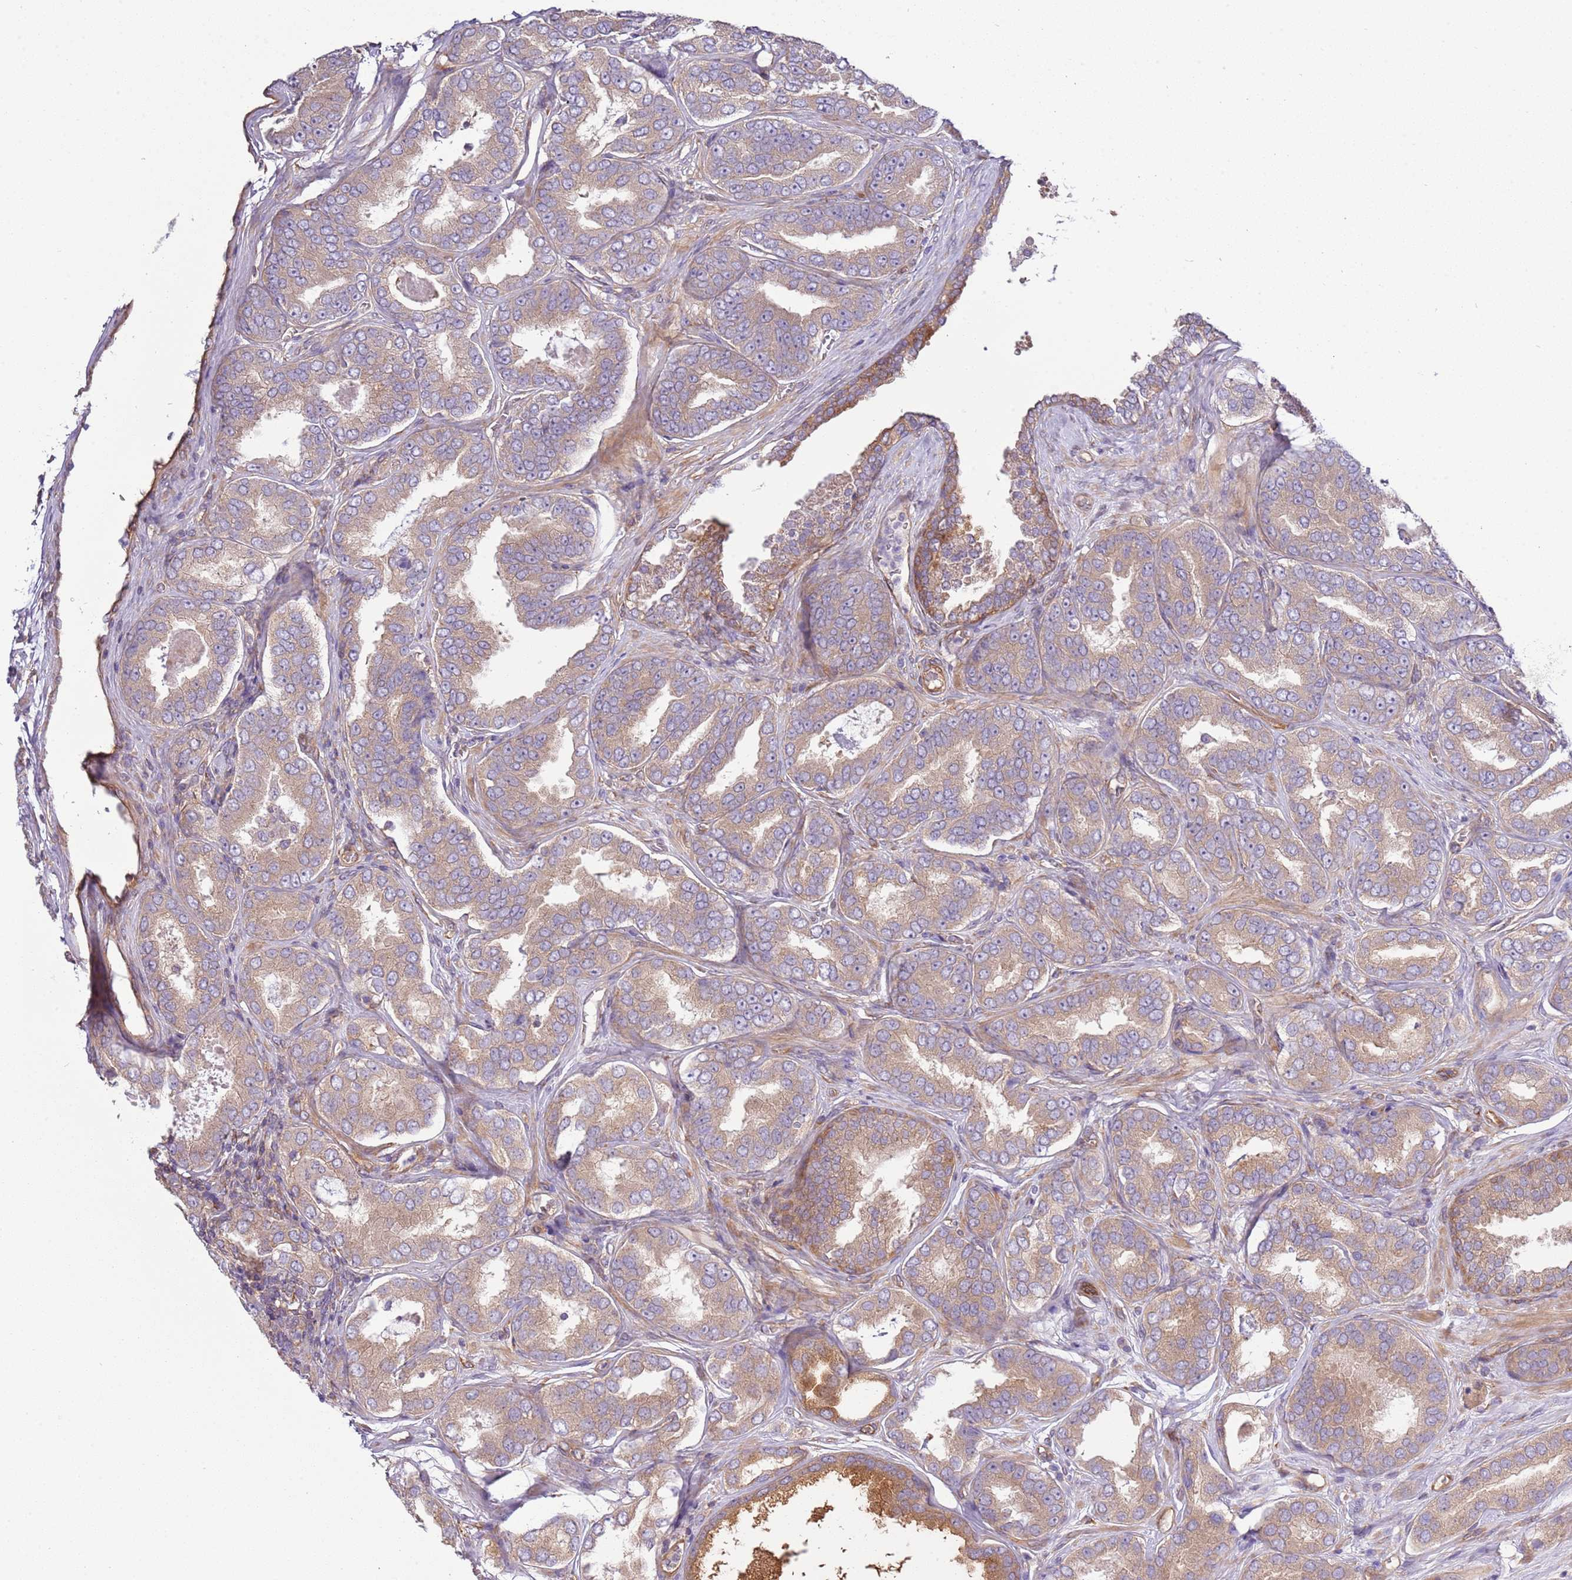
{"staining": {"intensity": "weak", "quantity": "25%-75%", "location": "cytoplasmic/membranous"}, "tissue": "prostate cancer", "cell_type": "Tumor cells", "image_type": "cancer", "snomed": [{"axis": "morphology", "description": "Adenocarcinoma, High grade"}, {"axis": "topography", "description": "Prostate"}], "caption": "Immunohistochemistry of high-grade adenocarcinoma (prostate) demonstrates low levels of weak cytoplasmic/membranous positivity in approximately 25%-75% of tumor cells.", "gene": "GNL1", "patient": {"sex": "male", "age": 72}}